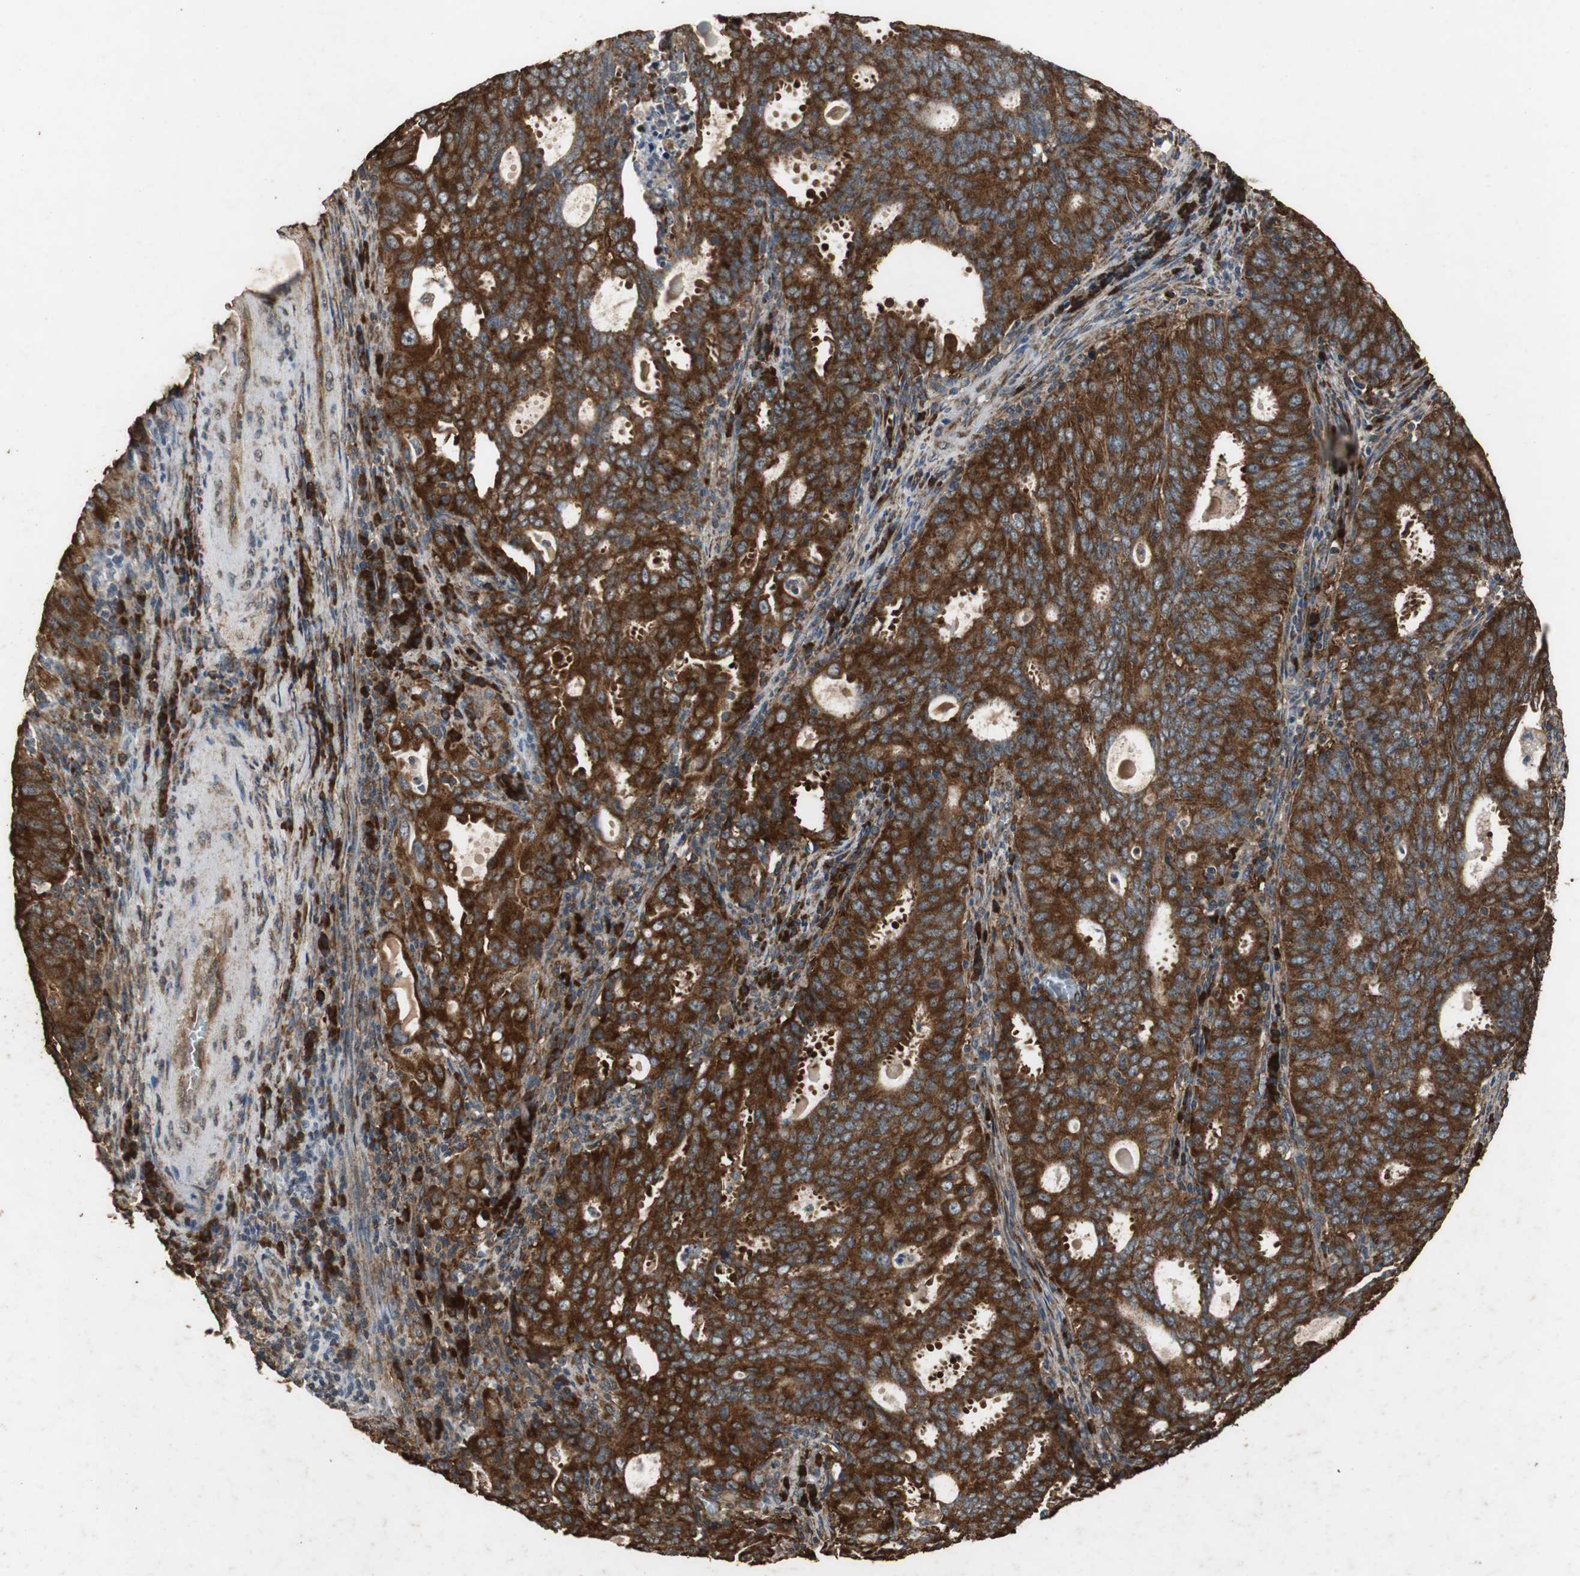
{"staining": {"intensity": "strong", "quantity": ">75%", "location": "cytoplasmic/membranous"}, "tissue": "cervical cancer", "cell_type": "Tumor cells", "image_type": "cancer", "snomed": [{"axis": "morphology", "description": "Adenocarcinoma, NOS"}, {"axis": "topography", "description": "Cervix"}], "caption": "High-magnification brightfield microscopy of adenocarcinoma (cervical) stained with DAB (brown) and counterstained with hematoxylin (blue). tumor cells exhibit strong cytoplasmic/membranous positivity is identified in about>75% of cells.", "gene": "NAA10", "patient": {"sex": "female", "age": 44}}